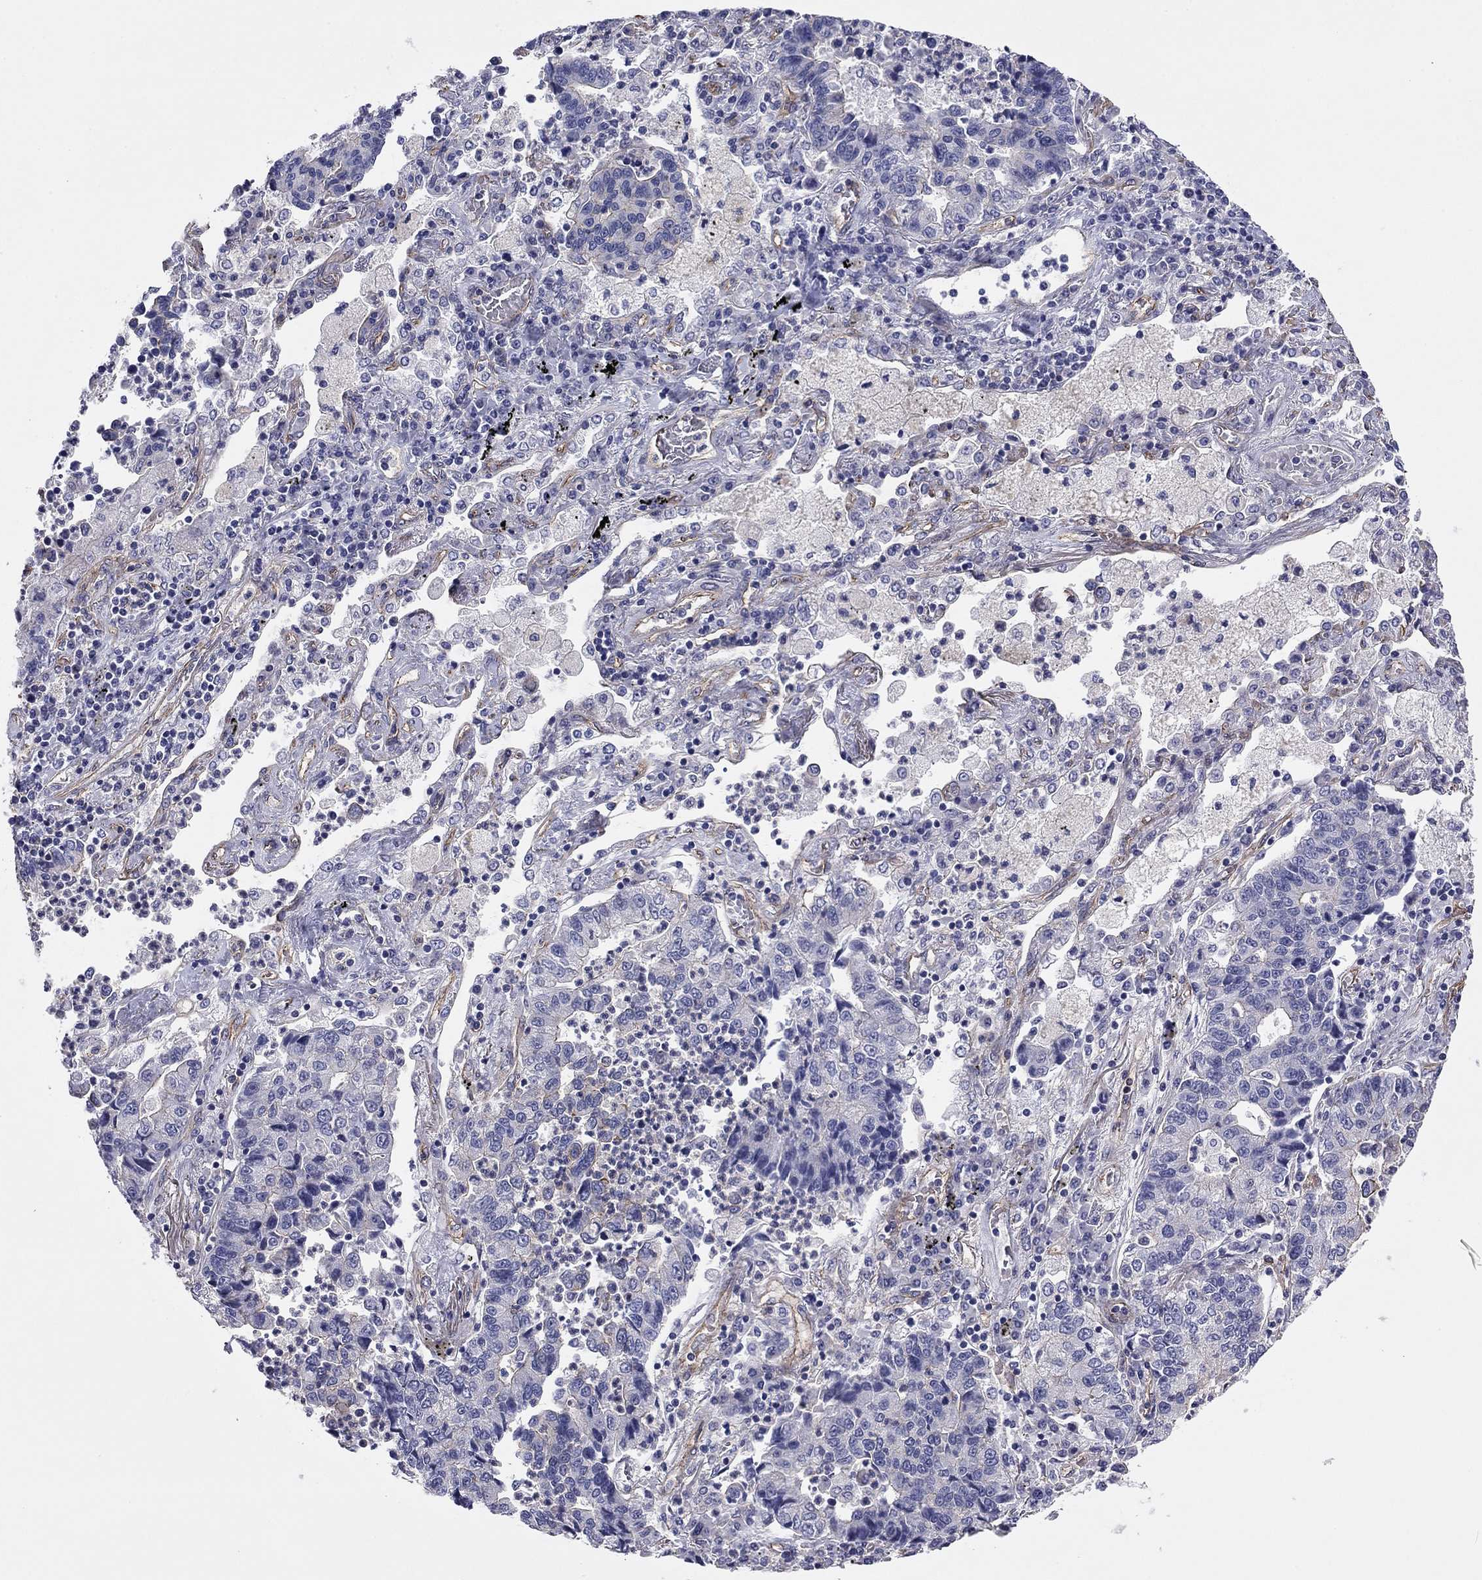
{"staining": {"intensity": "moderate", "quantity": "<25%", "location": "cytoplasmic/membranous"}, "tissue": "lung cancer", "cell_type": "Tumor cells", "image_type": "cancer", "snomed": [{"axis": "morphology", "description": "Adenocarcinoma, NOS"}, {"axis": "topography", "description": "Lung"}], "caption": "Human lung adenocarcinoma stained for a protein (brown) shows moderate cytoplasmic/membranous positive positivity in approximately <25% of tumor cells.", "gene": "TCHH", "patient": {"sex": "female", "age": 57}}